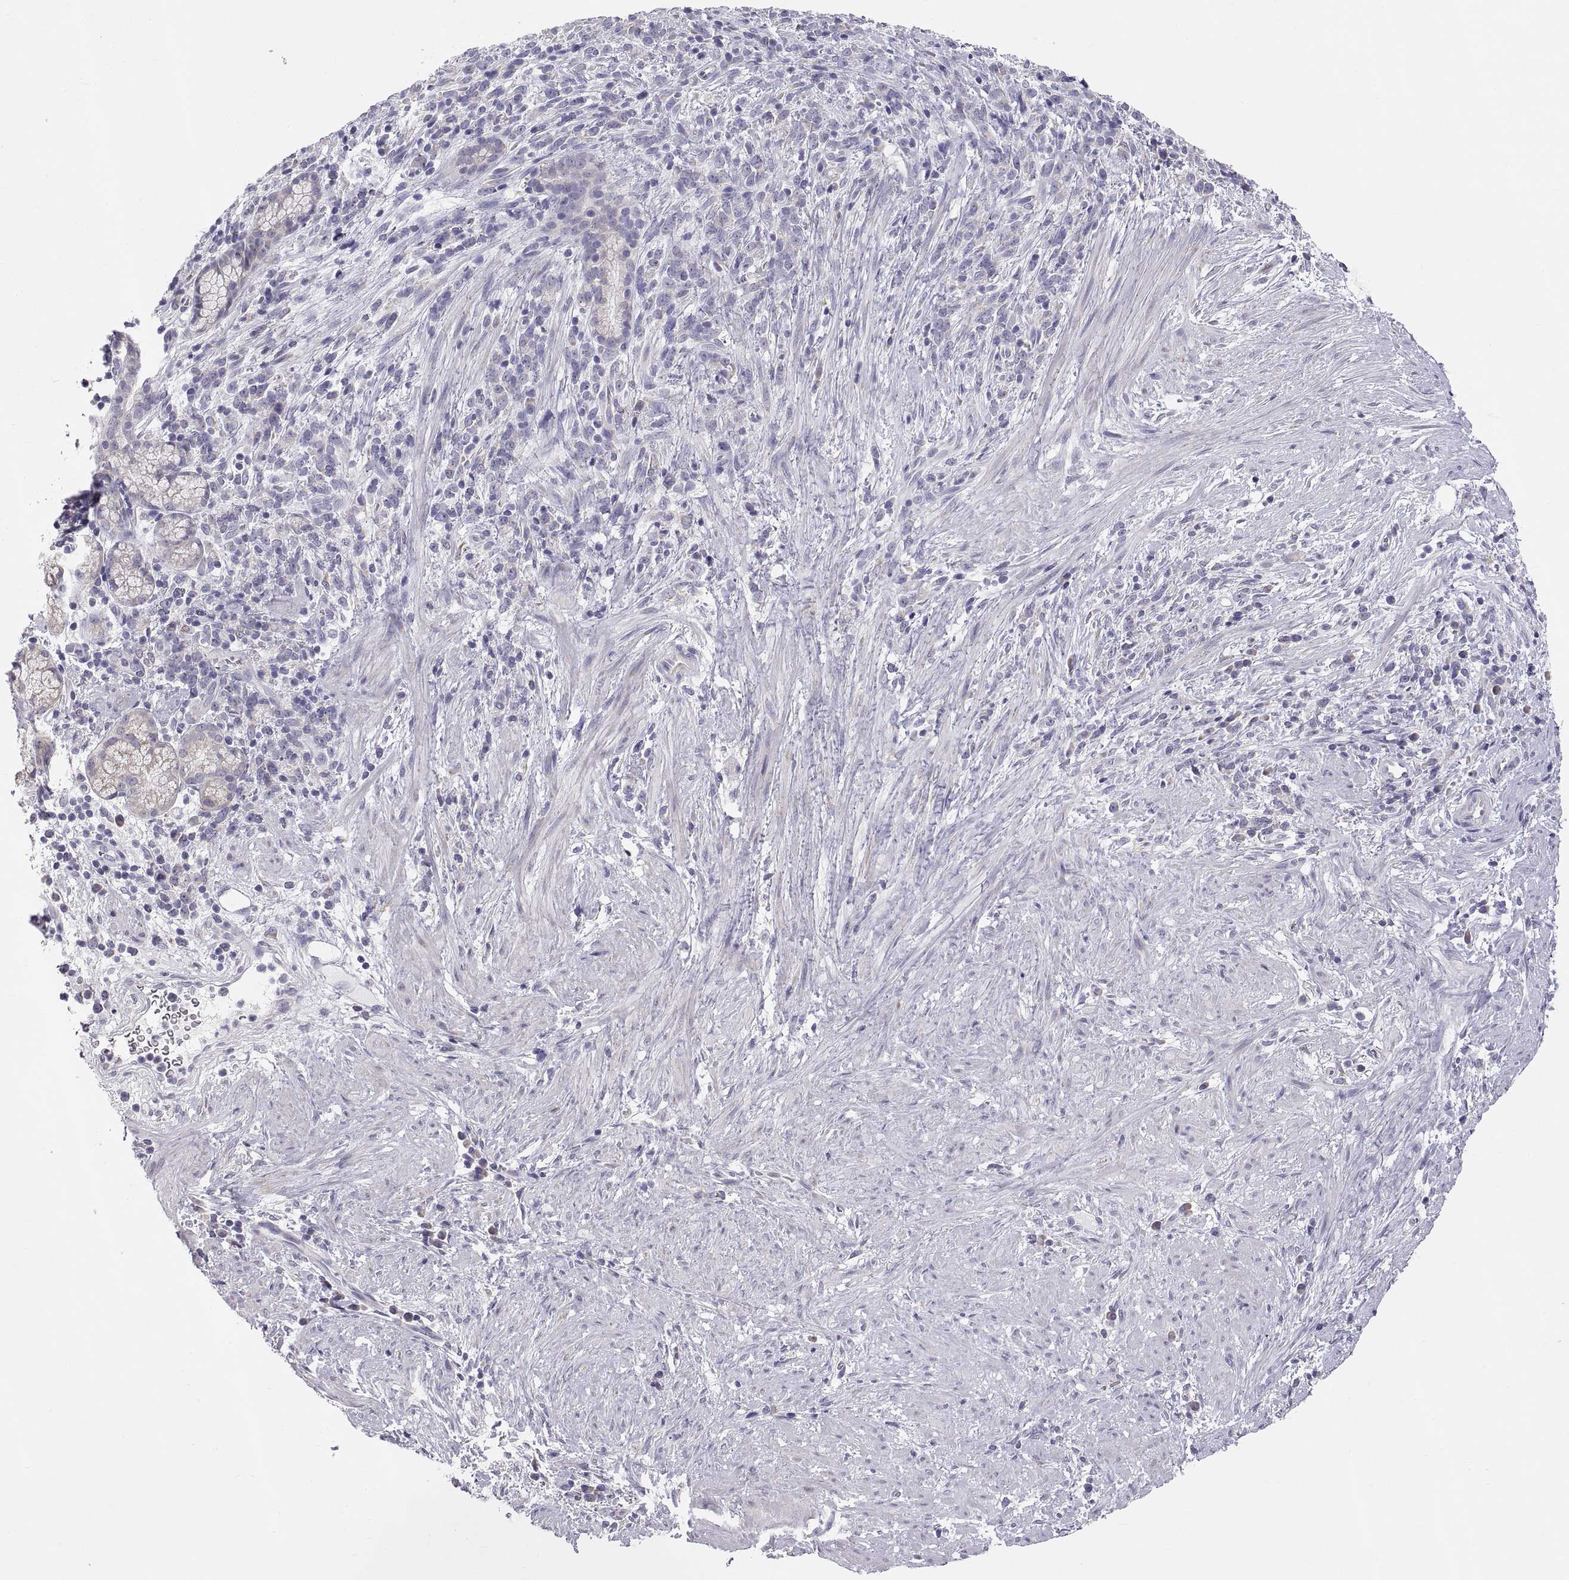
{"staining": {"intensity": "negative", "quantity": "none", "location": "none"}, "tissue": "stomach cancer", "cell_type": "Tumor cells", "image_type": "cancer", "snomed": [{"axis": "morphology", "description": "Adenocarcinoma, NOS"}, {"axis": "topography", "description": "Stomach"}], "caption": "There is no significant staining in tumor cells of stomach cancer.", "gene": "TNNC1", "patient": {"sex": "female", "age": 57}}